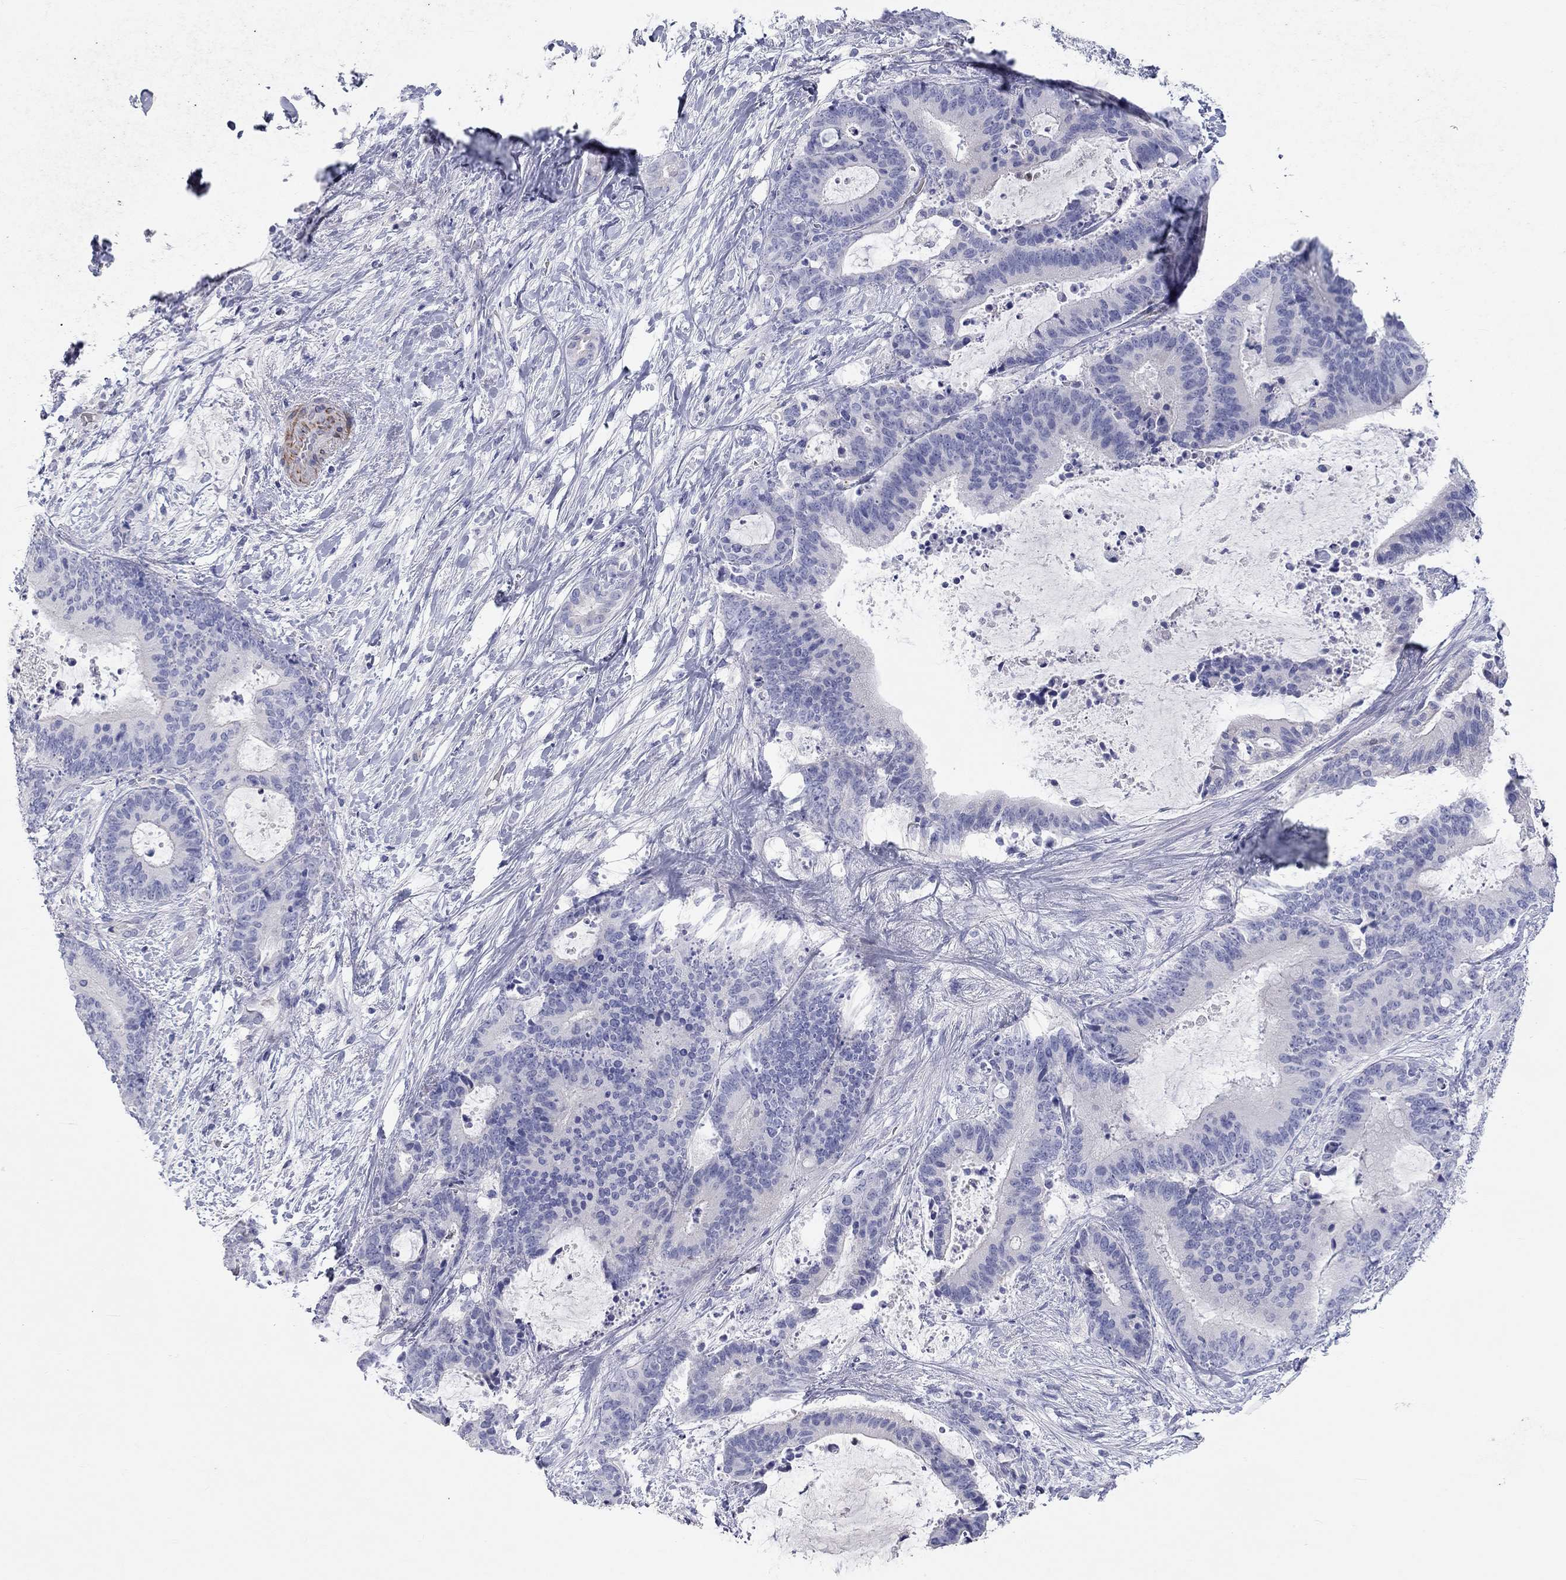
{"staining": {"intensity": "negative", "quantity": "none", "location": "none"}, "tissue": "liver cancer", "cell_type": "Tumor cells", "image_type": "cancer", "snomed": [{"axis": "morphology", "description": "Cholangiocarcinoma"}, {"axis": "topography", "description": "Liver"}], "caption": "Immunohistochemical staining of liver cancer (cholangiocarcinoma) displays no significant expression in tumor cells. (Stains: DAB immunohistochemistry with hematoxylin counter stain, Microscopy: brightfield microscopy at high magnification).", "gene": "PCDHGC5", "patient": {"sex": "female", "age": 73}}